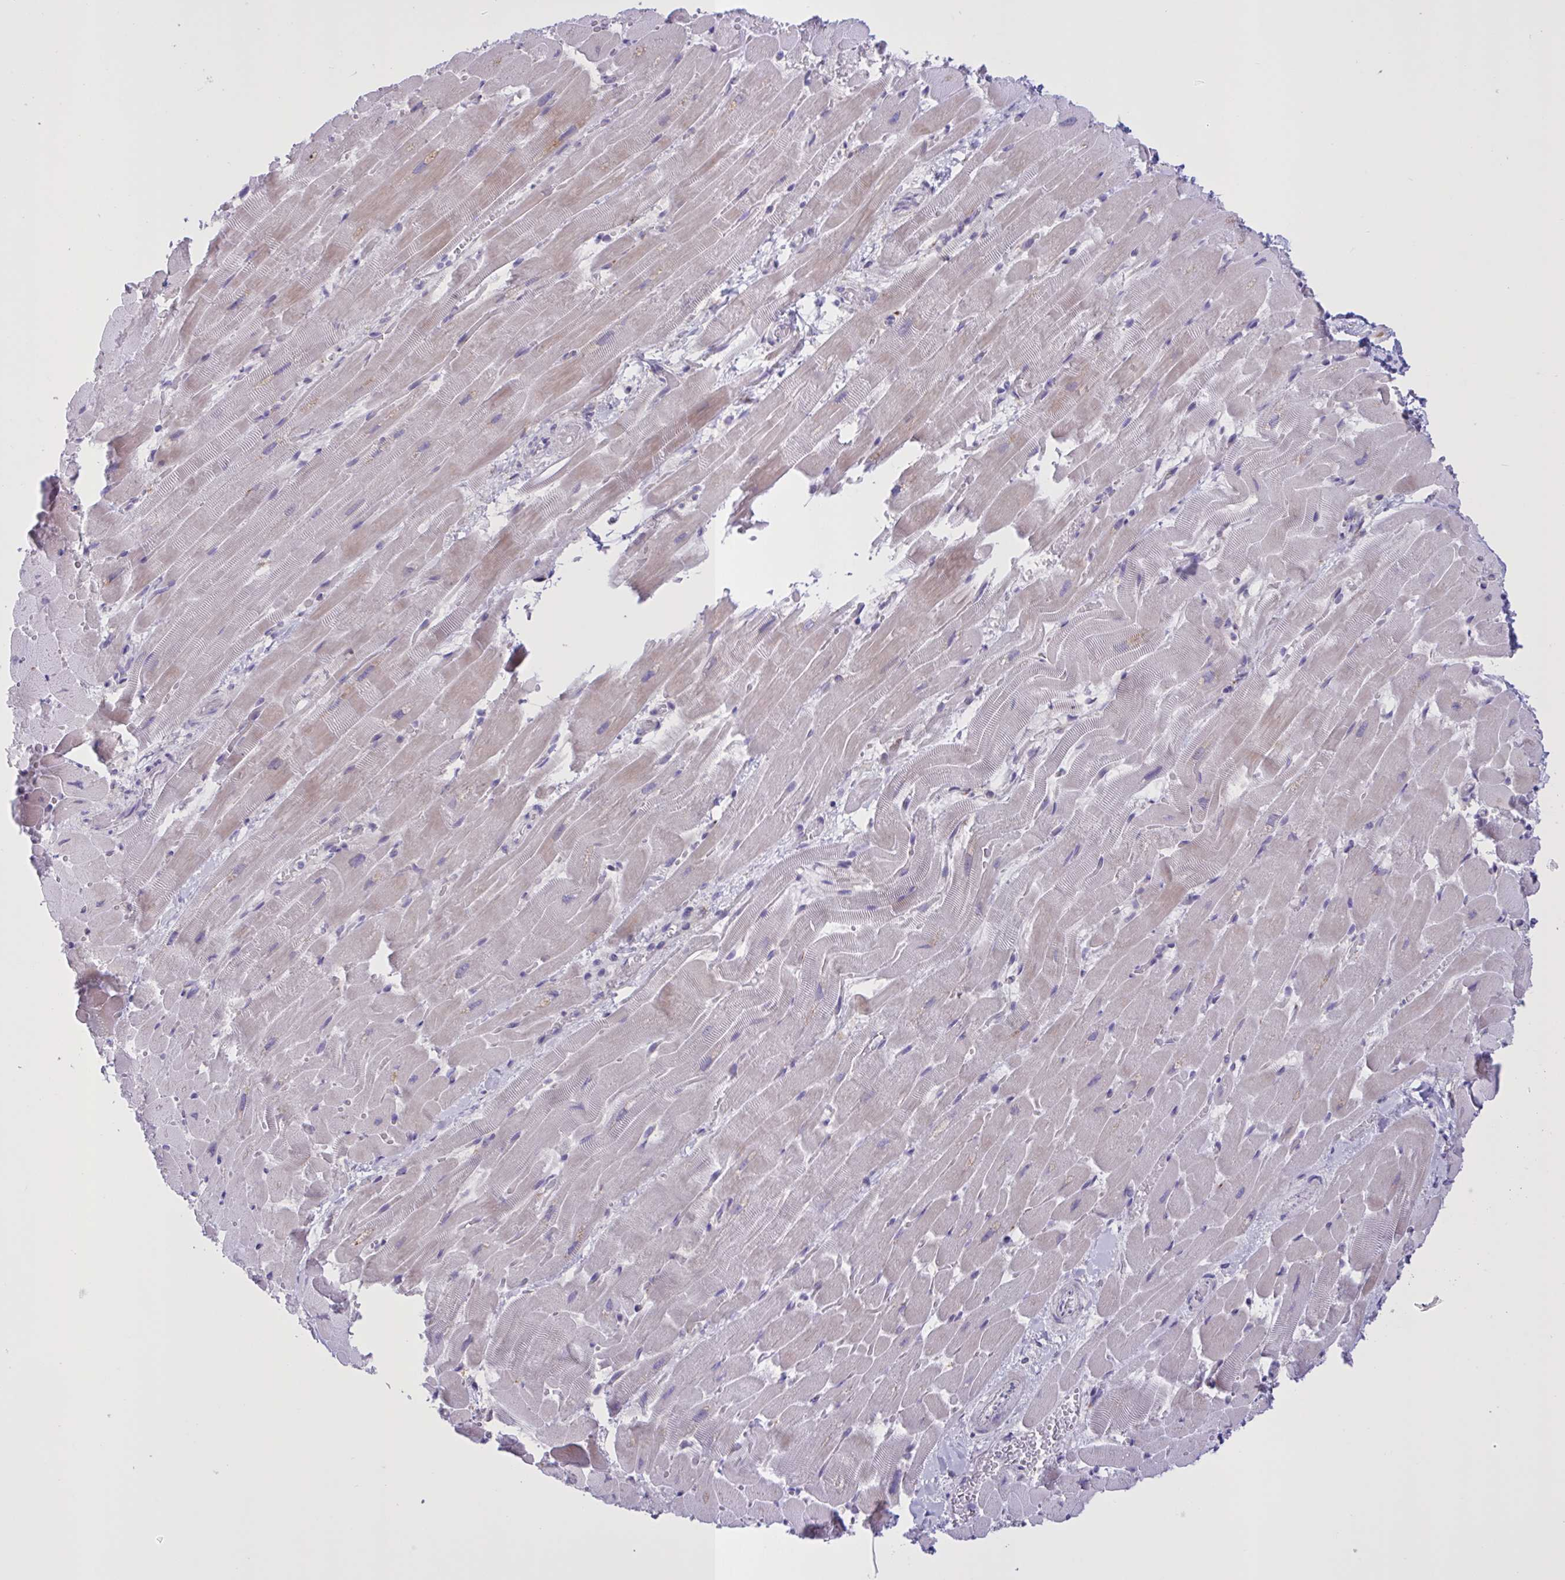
{"staining": {"intensity": "weak", "quantity": "<25%", "location": "cytoplasmic/membranous"}, "tissue": "heart muscle", "cell_type": "Cardiomyocytes", "image_type": "normal", "snomed": [{"axis": "morphology", "description": "Normal tissue, NOS"}, {"axis": "topography", "description": "Heart"}], "caption": "Human heart muscle stained for a protein using immunohistochemistry (IHC) reveals no expression in cardiomyocytes.", "gene": "MRGPRX2", "patient": {"sex": "male", "age": 37}}